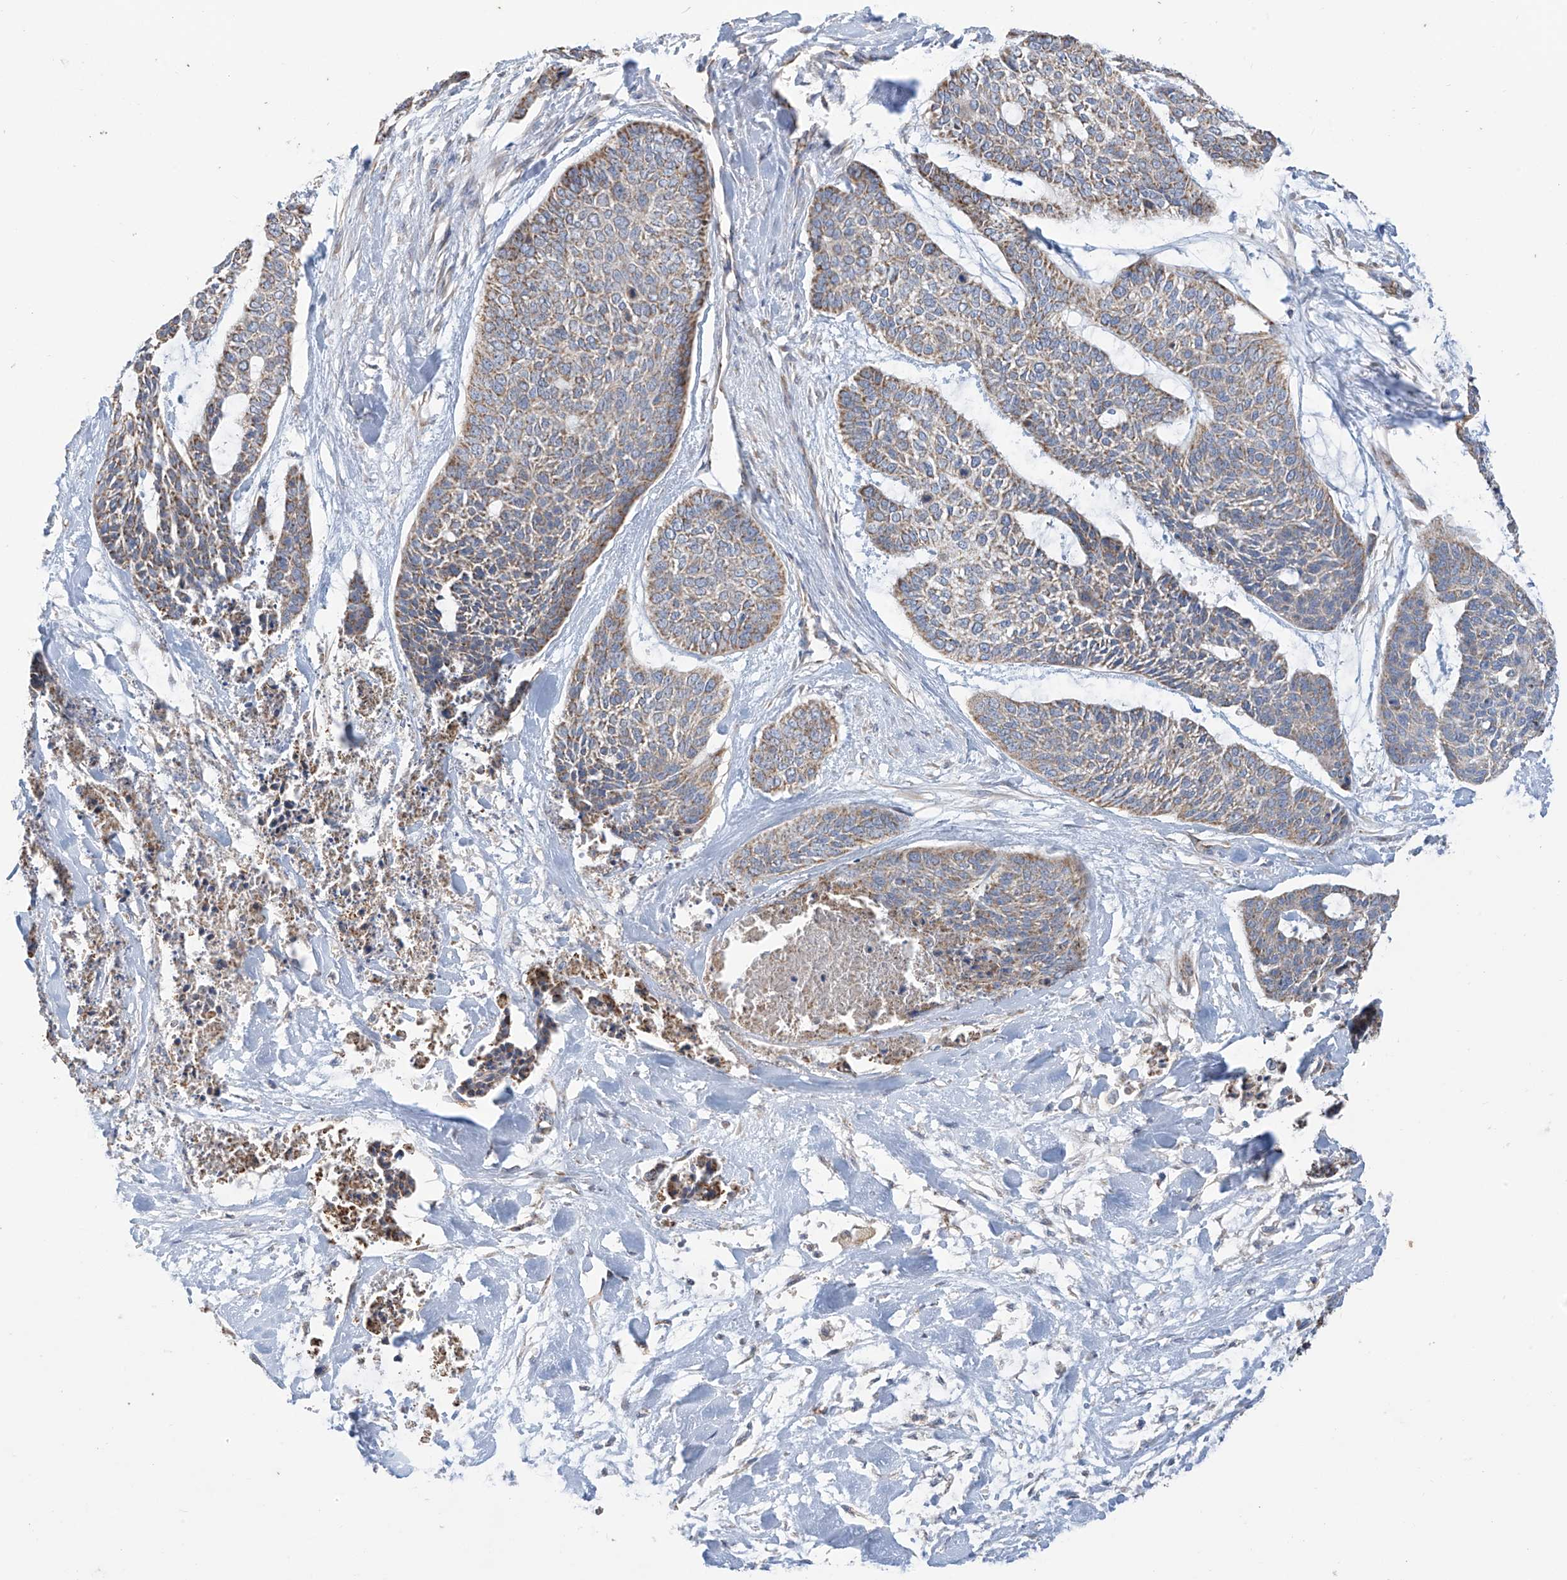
{"staining": {"intensity": "moderate", "quantity": "25%-75%", "location": "cytoplasmic/membranous"}, "tissue": "skin cancer", "cell_type": "Tumor cells", "image_type": "cancer", "snomed": [{"axis": "morphology", "description": "Basal cell carcinoma"}, {"axis": "topography", "description": "Skin"}], "caption": "A high-resolution photomicrograph shows immunohistochemistry staining of skin cancer, which displays moderate cytoplasmic/membranous staining in about 25%-75% of tumor cells.", "gene": "PNPT1", "patient": {"sex": "female", "age": 64}}